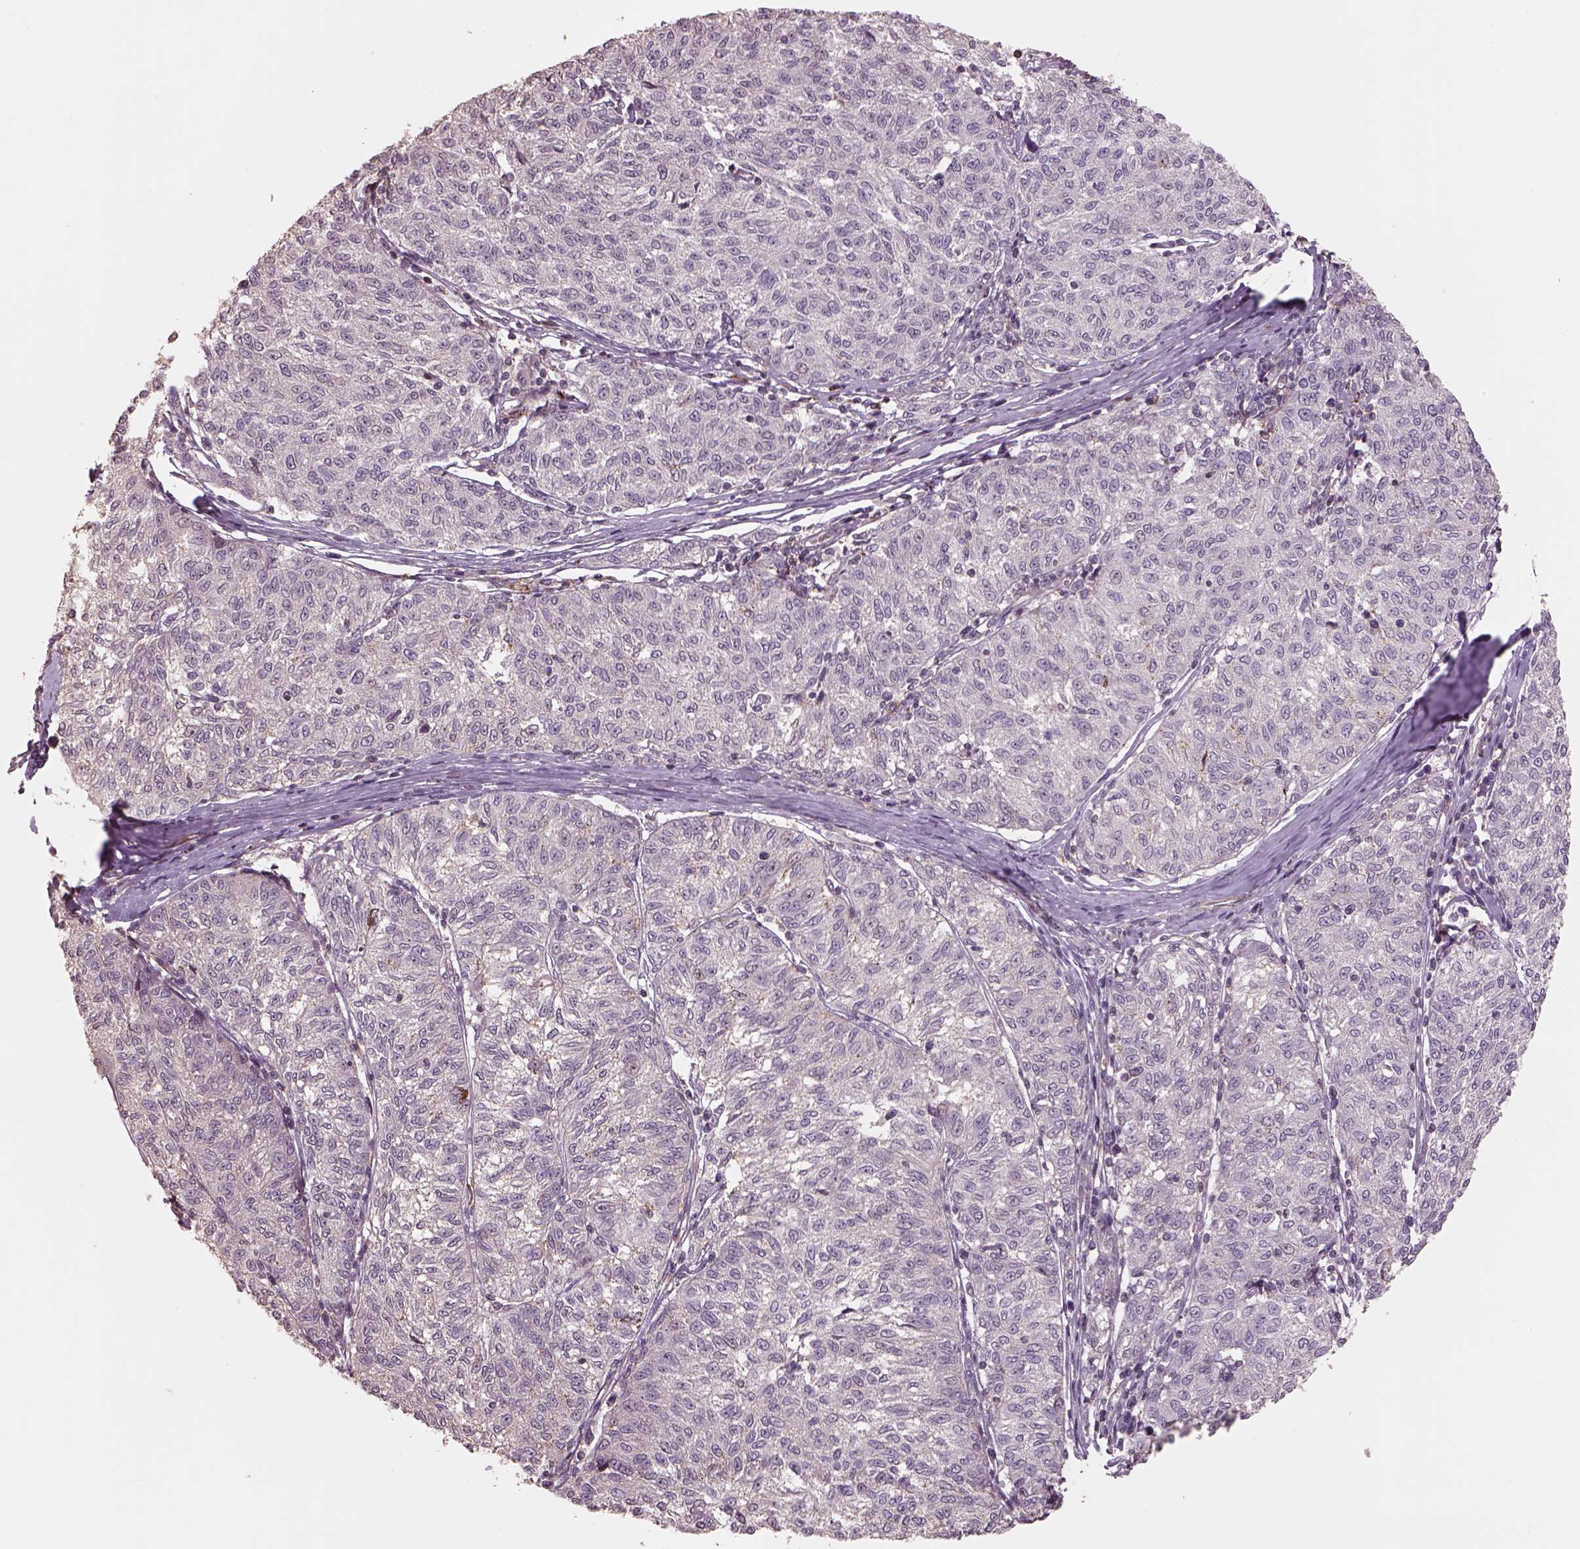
{"staining": {"intensity": "negative", "quantity": "none", "location": "none"}, "tissue": "melanoma", "cell_type": "Tumor cells", "image_type": "cancer", "snomed": [{"axis": "morphology", "description": "Malignant melanoma, NOS"}, {"axis": "topography", "description": "Skin"}], "caption": "This is a histopathology image of IHC staining of melanoma, which shows no expression in tumor cells.", "gene": "LIN7A", "patient": {"sex": "female", "age": 72}}